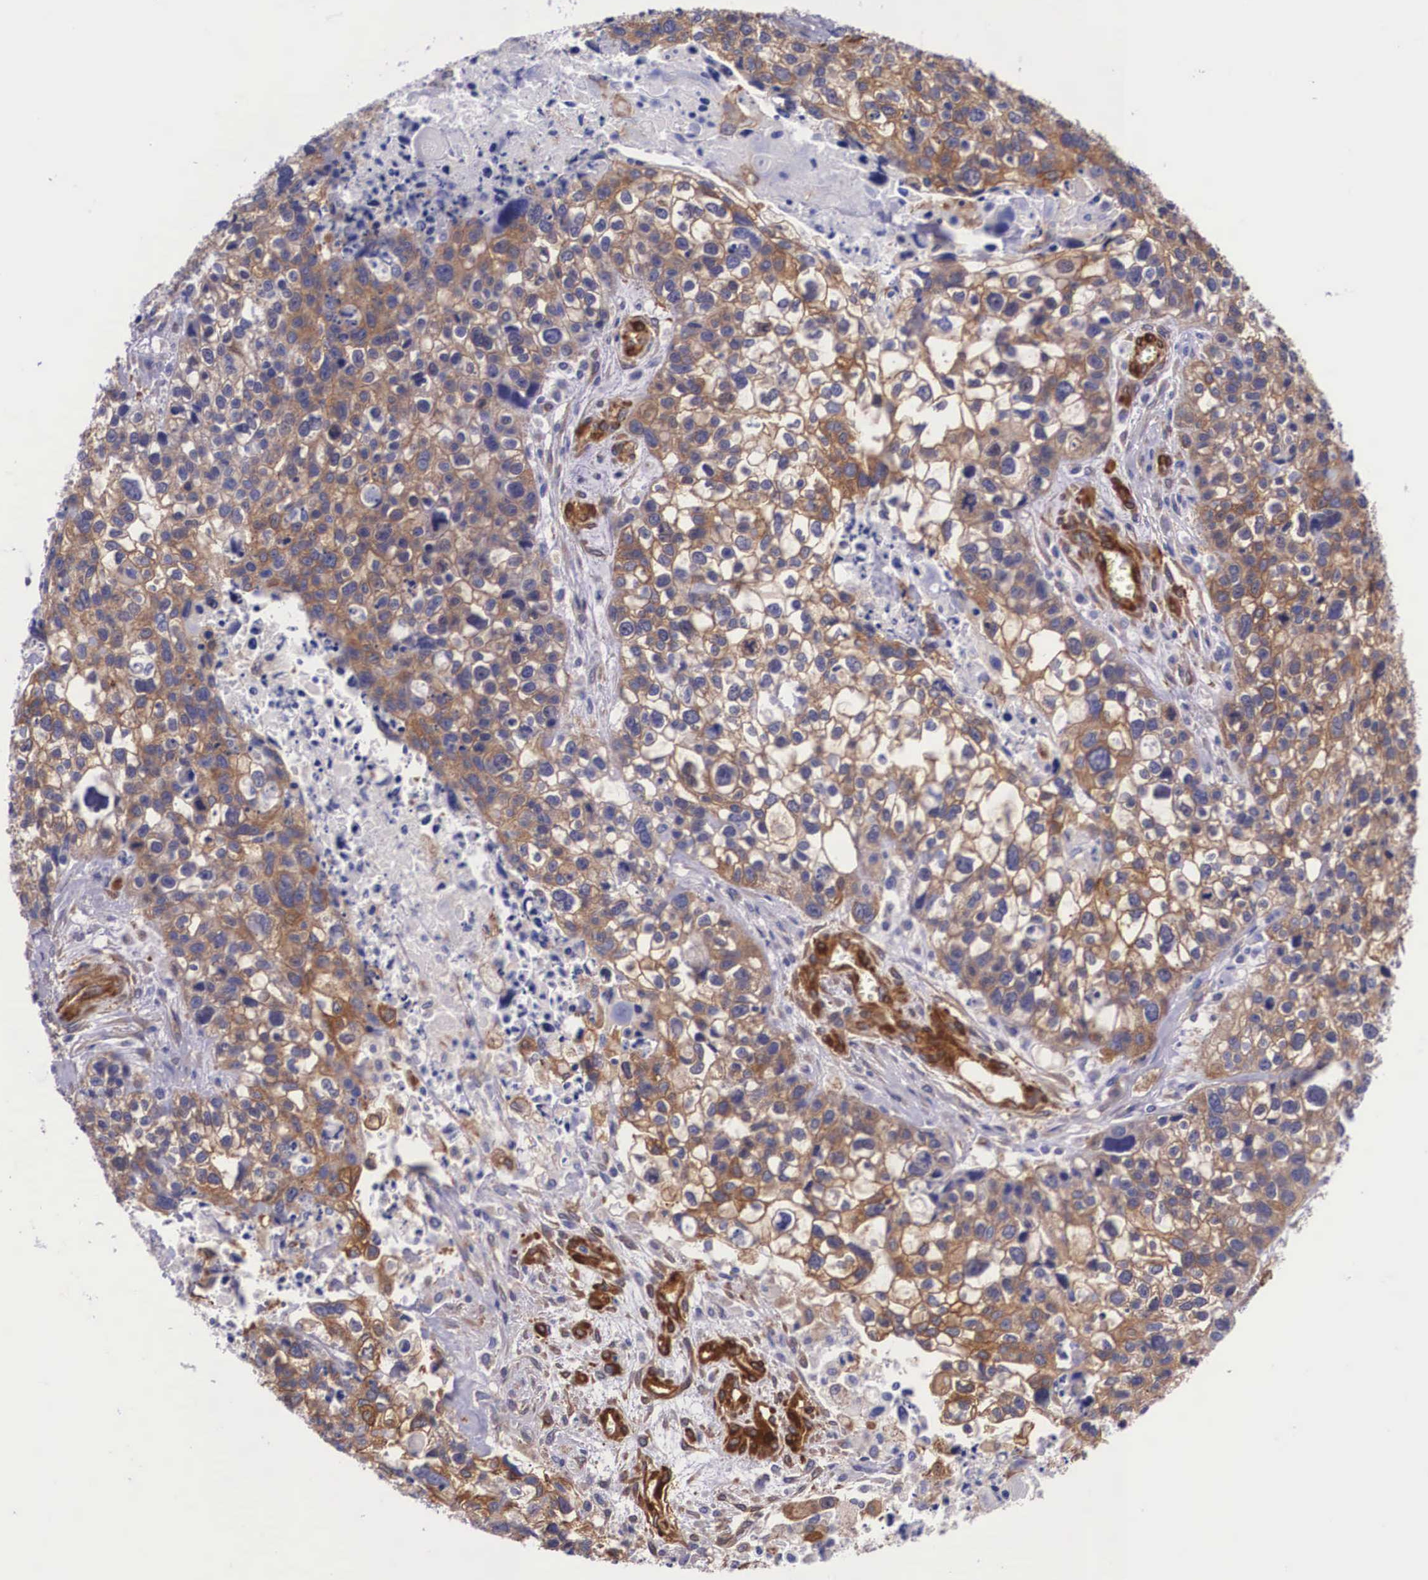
{"staining": {"intensity": "moderate", "quantity": ">75%", "location": "cytoplasmic/membranous"}, "tissue": "lung cancer", "cell_type": "Tumor cells", "image_type": "cancer", "snomed": [{"axis": "morphology", "description": "Squamous cell carcinoma, NOS"}, {"axis": "topography", "description": "Lymph node"}, {"axis": "topography", "description": "Lung"}], "caption": "Brown immunohistochemical staining in lung squamous cell carcinoma shows moderate cytoplasmic/membranous positivity in approximately >75% of tumor cells.", "gene": "BCAR1", "patient": {"sex": "male", "age": 74}}